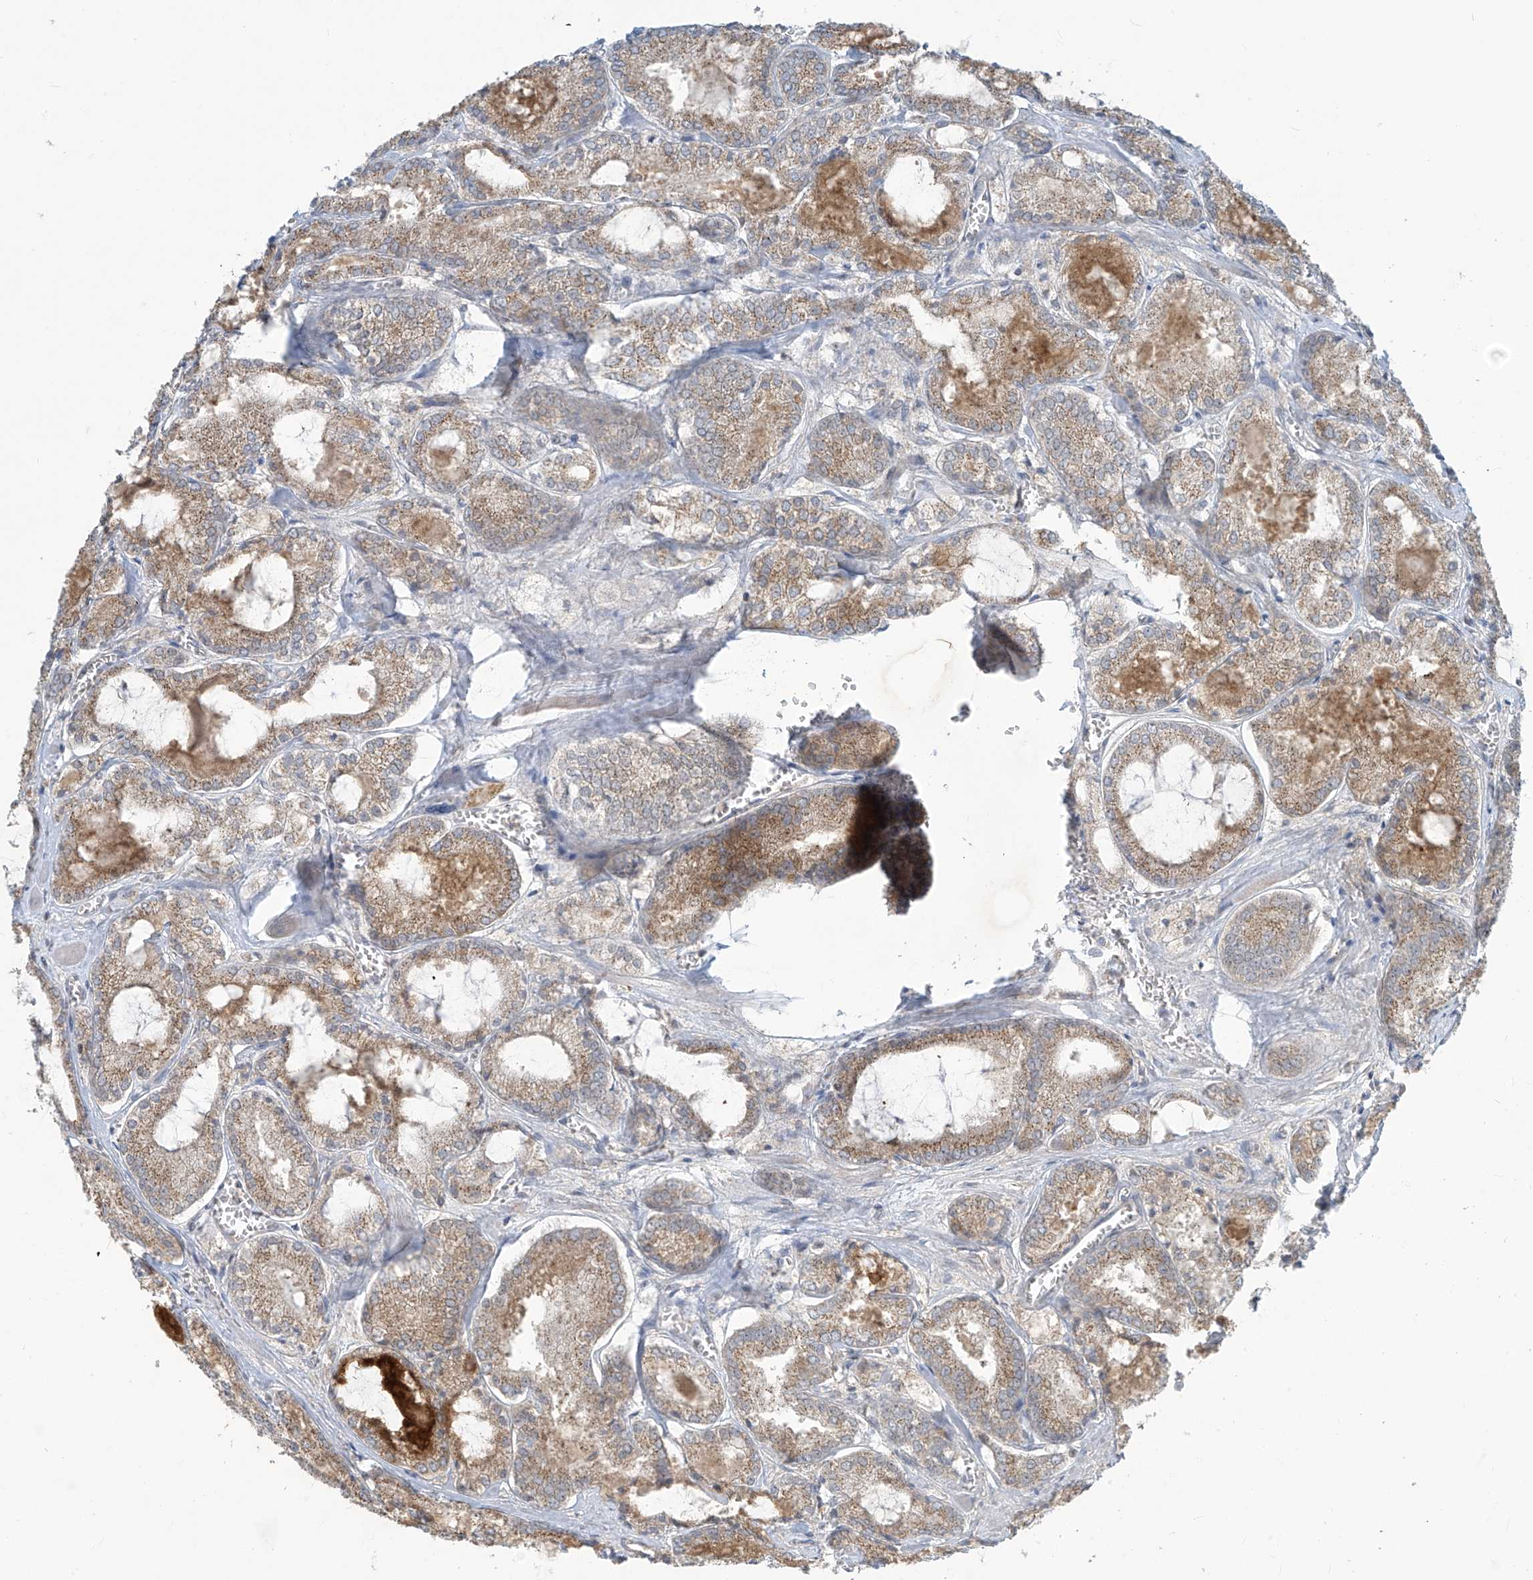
{"staining": {"intensity": "moderate", "quantity": ">75%", "location": "cytoplasmic/membranous"}, "tissue": "prostate cancer", "cell_type": "Tumor cells", "image_type": "cancer", "snomed": [{"axis": "morphology", "description": "Adenocarcinoma, Low grade"}, {"axis": "topography", "description": "Prostate"}], "caption": "Protein staining of prostate cancer (low-grade adenocarcinoma) tissue reveals moderate cytoplasmic/membranous positivity in approximately >75% of tumor cells. (DAB IHC, brown staining for protein, blue staining for nuclei).", "gene": "PARVG", "patient": {"sex": "male", "age": 67}}